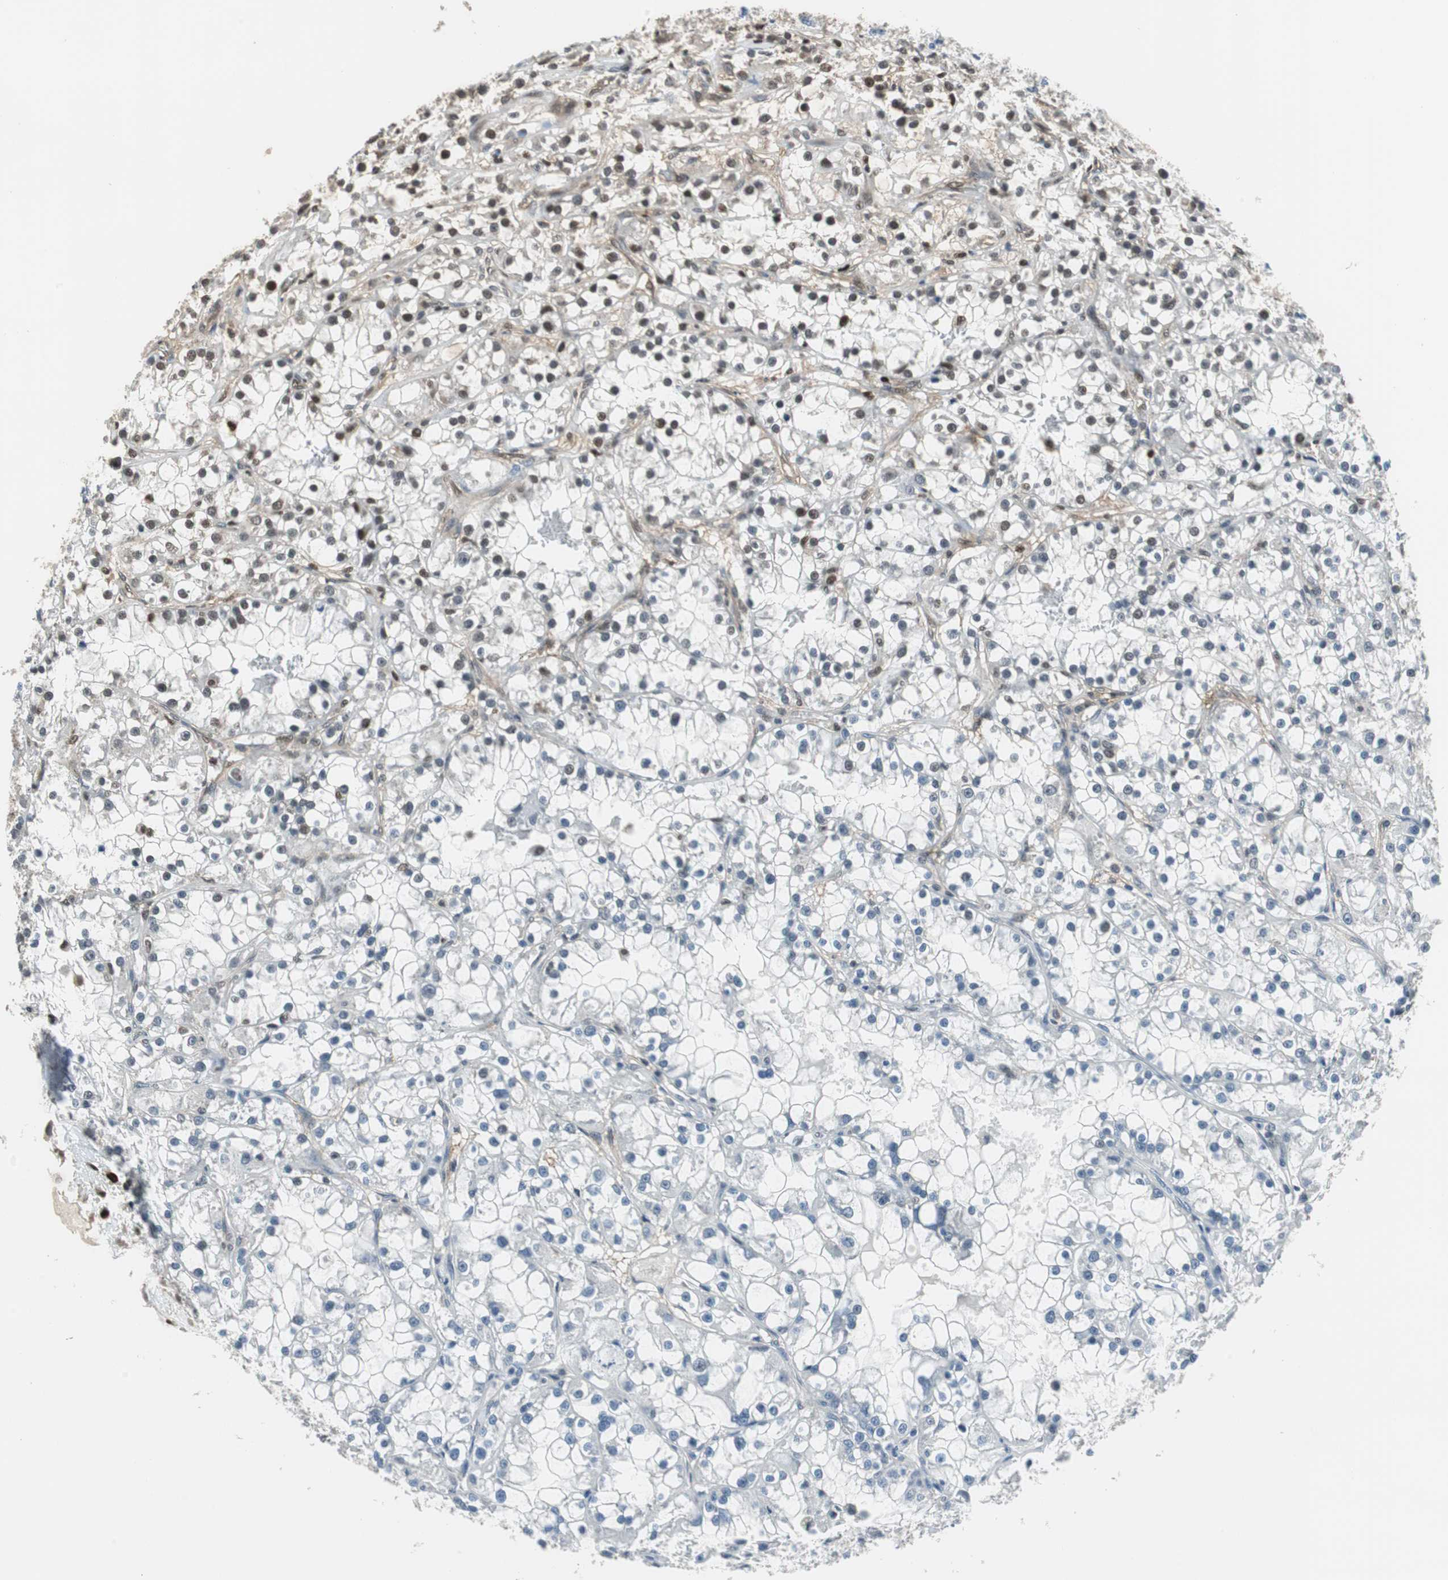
{"staining": {"intensity": "negative", "quantity": "none", "location": "none"}, "tissue": "renal cancer", "cell_type": "Tumor cells", "image_type": "cancer", "snomed": [{"axis": "morphology", "description": "Adenocarcinoma, NOS"}, {"axis": "topography", "description": "Kidney"}], "caption": "An IHC photomicrograph of renal adenocarcinoma is shown. There is no staining in tumor cells of renal adenocarcinoma.", "gene": "MAFB", "patient": {"sex": "female", "age": 52}}